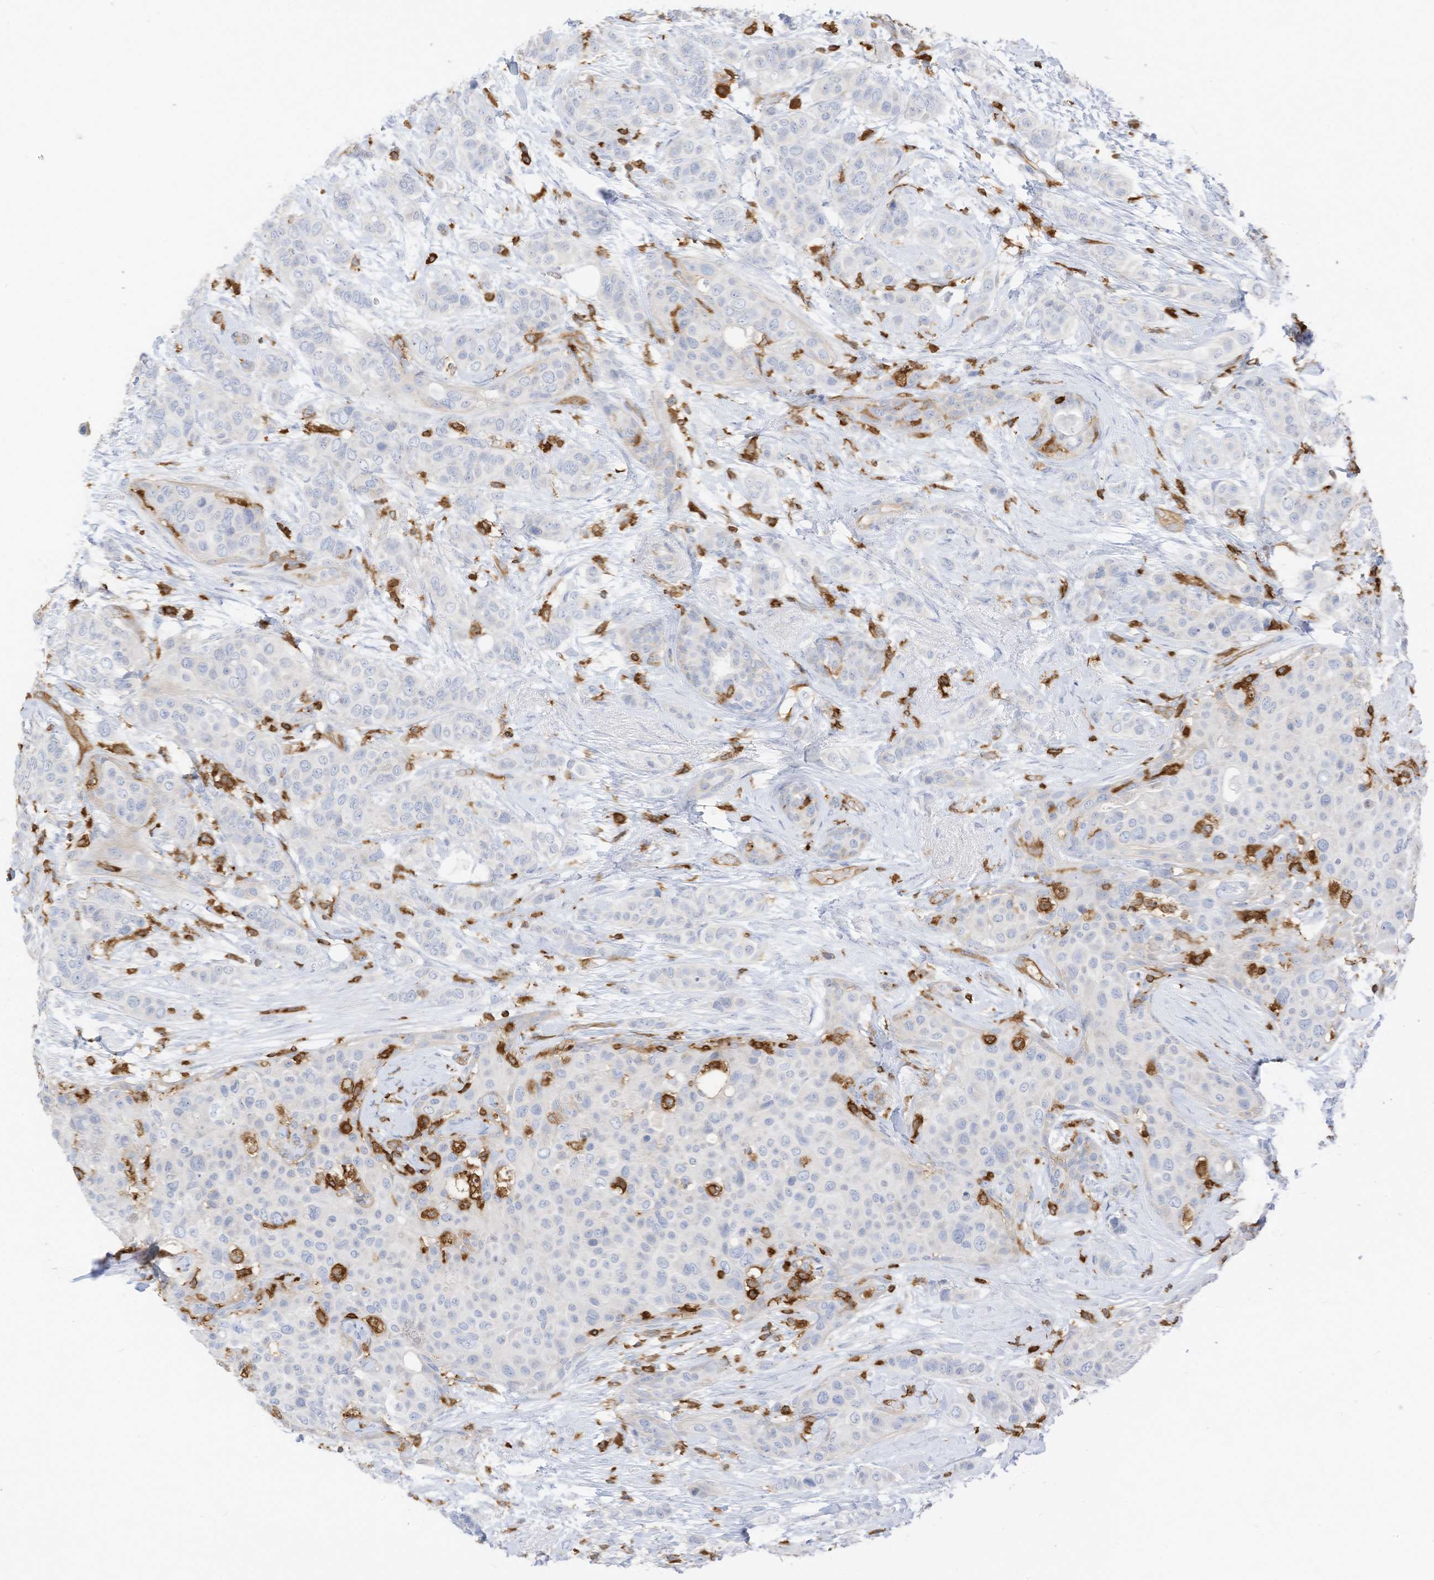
{"staining": {"intensity": "negative", "quantity": "none", "location": "none"}, "tissue": "breast cancer", "cell_type": "Tumor cells", "image_type": "cancer", "snomed": [{"axis": "morphology", "description": "Lobular carcinoma"}, {"axis": "topography", "description": "Breast"}], "caption": "This is an immunohistochemistry (IHC) image of breast lobular carcinoma. There is no staining in tumor cells.", "gene": "ARHGAP25", "patient": {"sex": "female", "age": 51}}